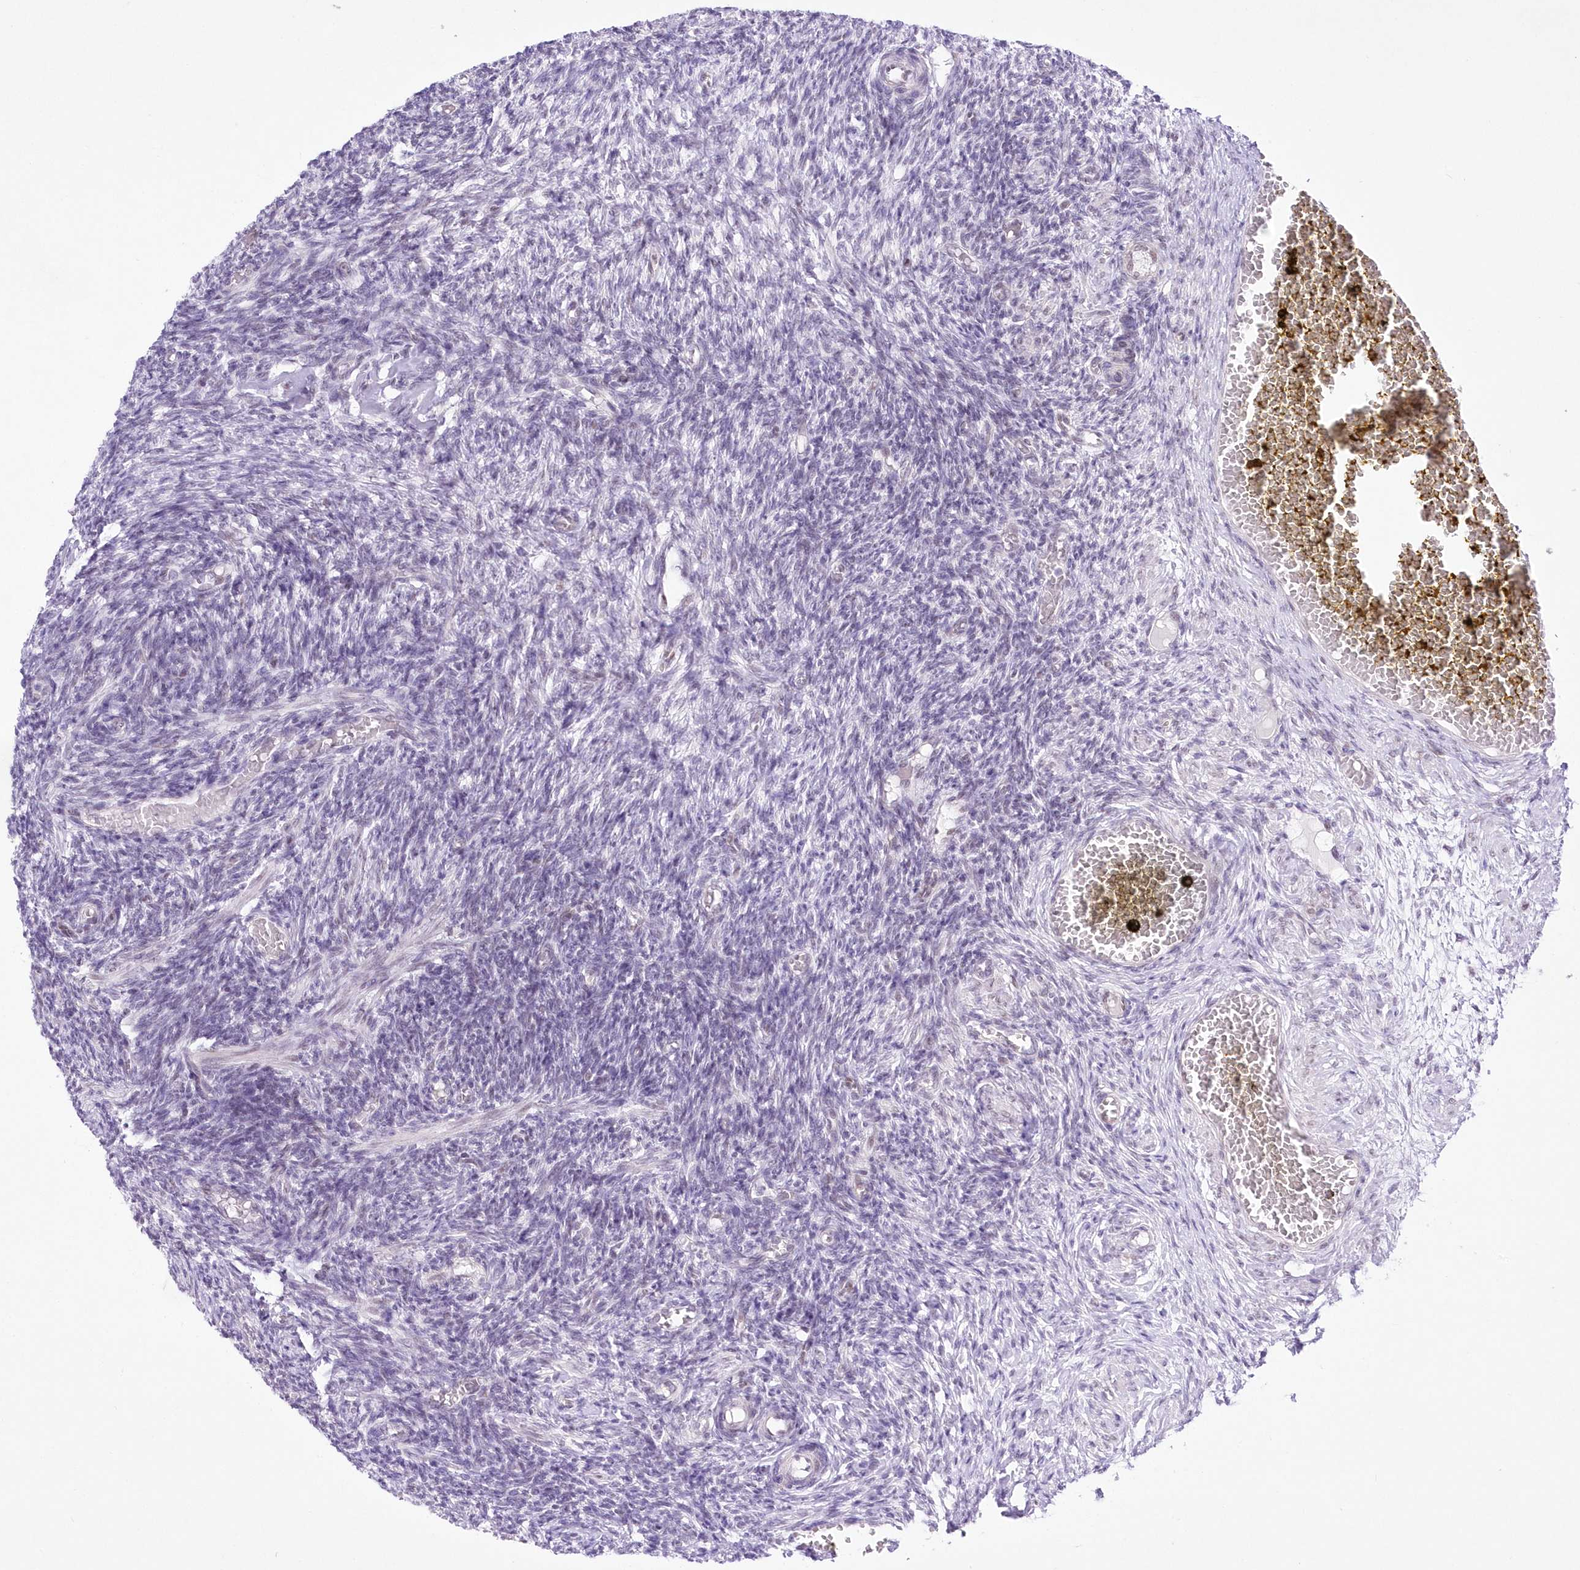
{"staining": {"intensity": "negative", "quantity": "none", "location": "none"}, "tissue": "ovary", "cell_type": "Ovarian stroma cells", "image_type": "normal", "snomed": [{"axis": "morphology", "description": "Normal tissue, NOS"}, {"axis": "topography", "description": "Ovary"}], "caption": "This photomicrograph is of benign ovary stained with immunohistochemistry (IHC) to label a protein in brown with the nuclei are counter-stained blue. There is no expression in ovarian stroma cells.", "gene": "NSUN2", "patient": {"sex": "female", "age": 27}}